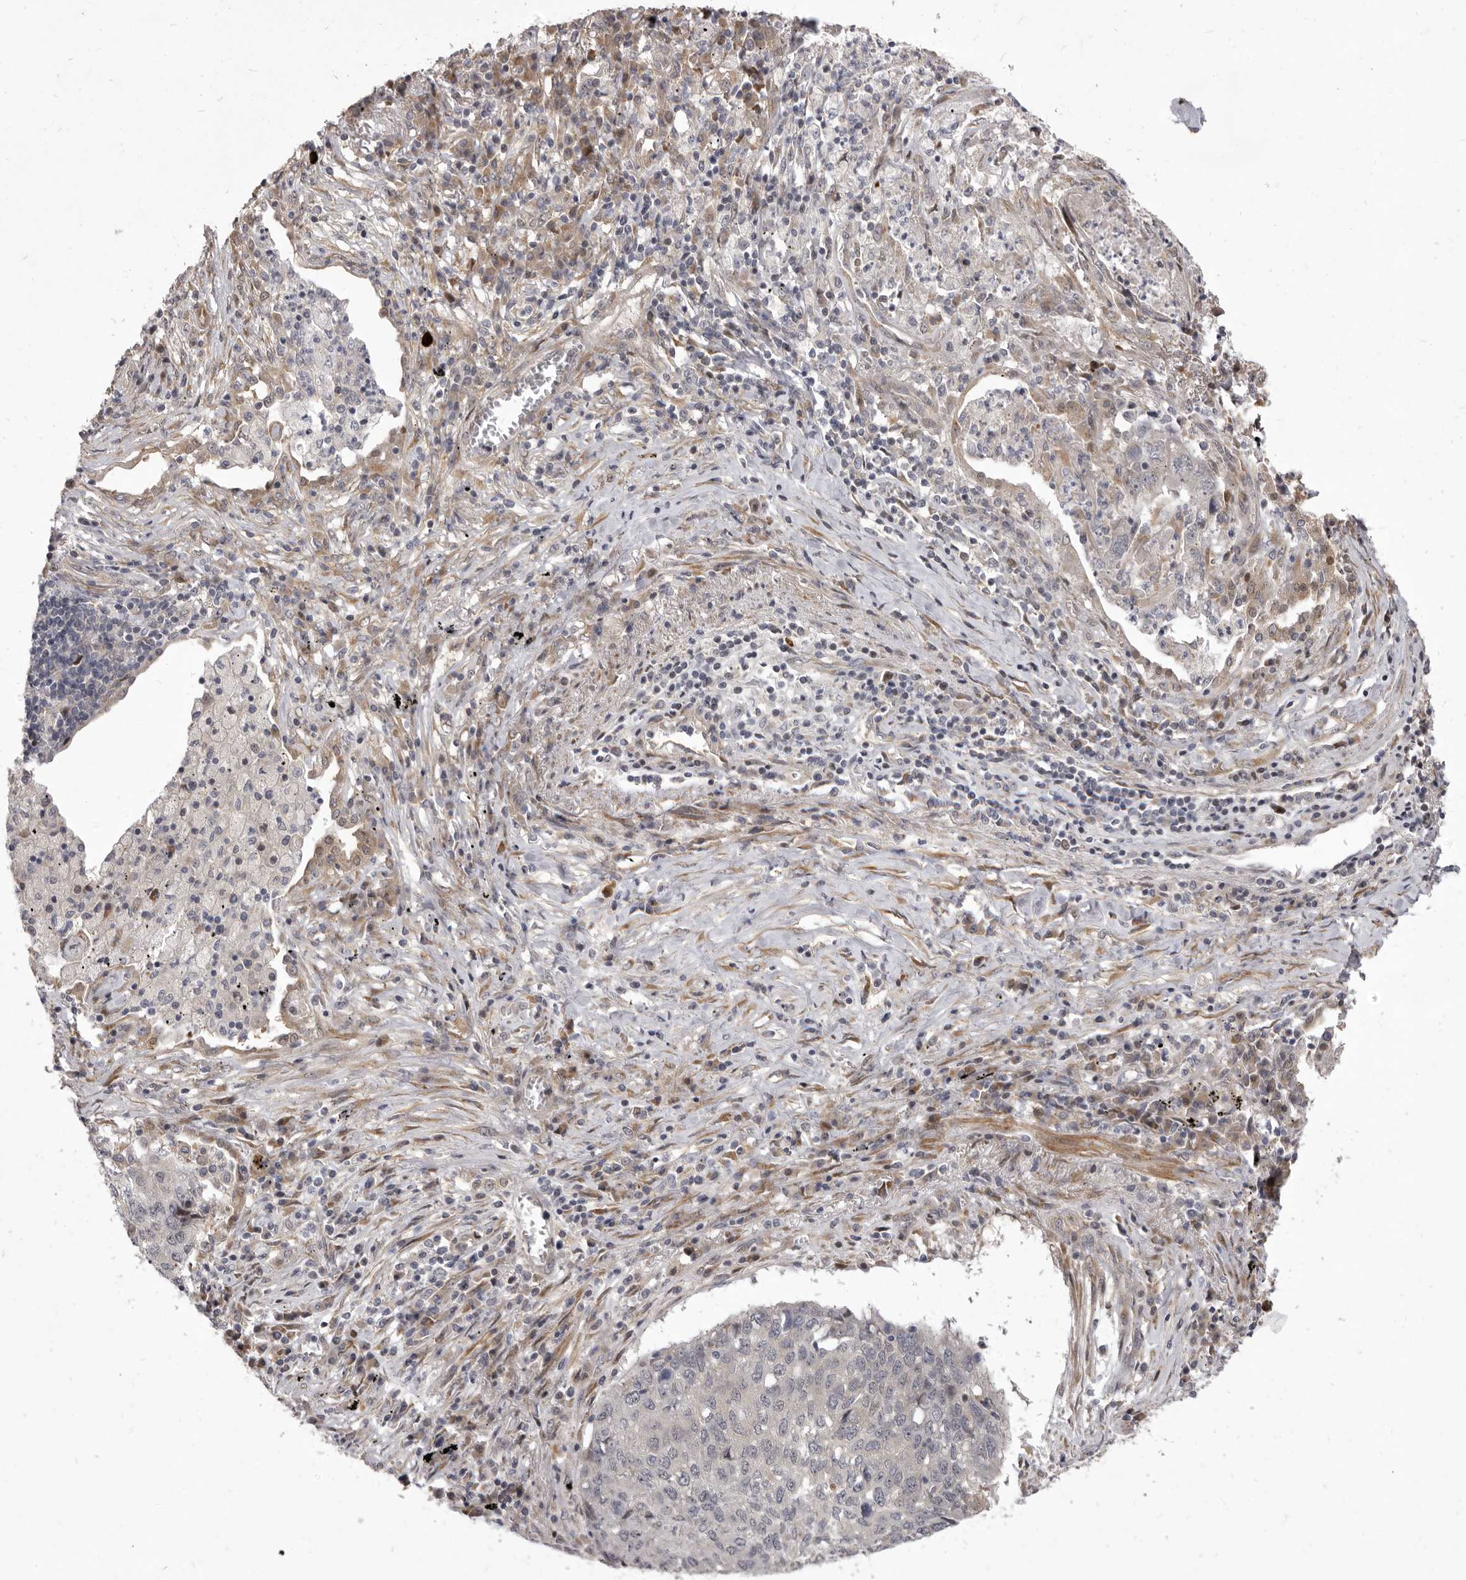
{"staining": {"intensity": "negative", "quantity": "none", "location": "none"}, "tissue": "lung cancer", "cell_type": "Tumor cells", "image_type": "cancer", "snomed": [{"axis": "morphology", "description": "Squamous cell carcinoma, NOS"}, {"axis": "topography", "description": "Lung"}], "caption": "This is an immunohistochemistry (IHC) micrograph of squamous cell carcinoma (lung). There is no positivity in tumor cells.", "gene": "TBC1D8B", "patient": {"sex": "female", "age": 63}}